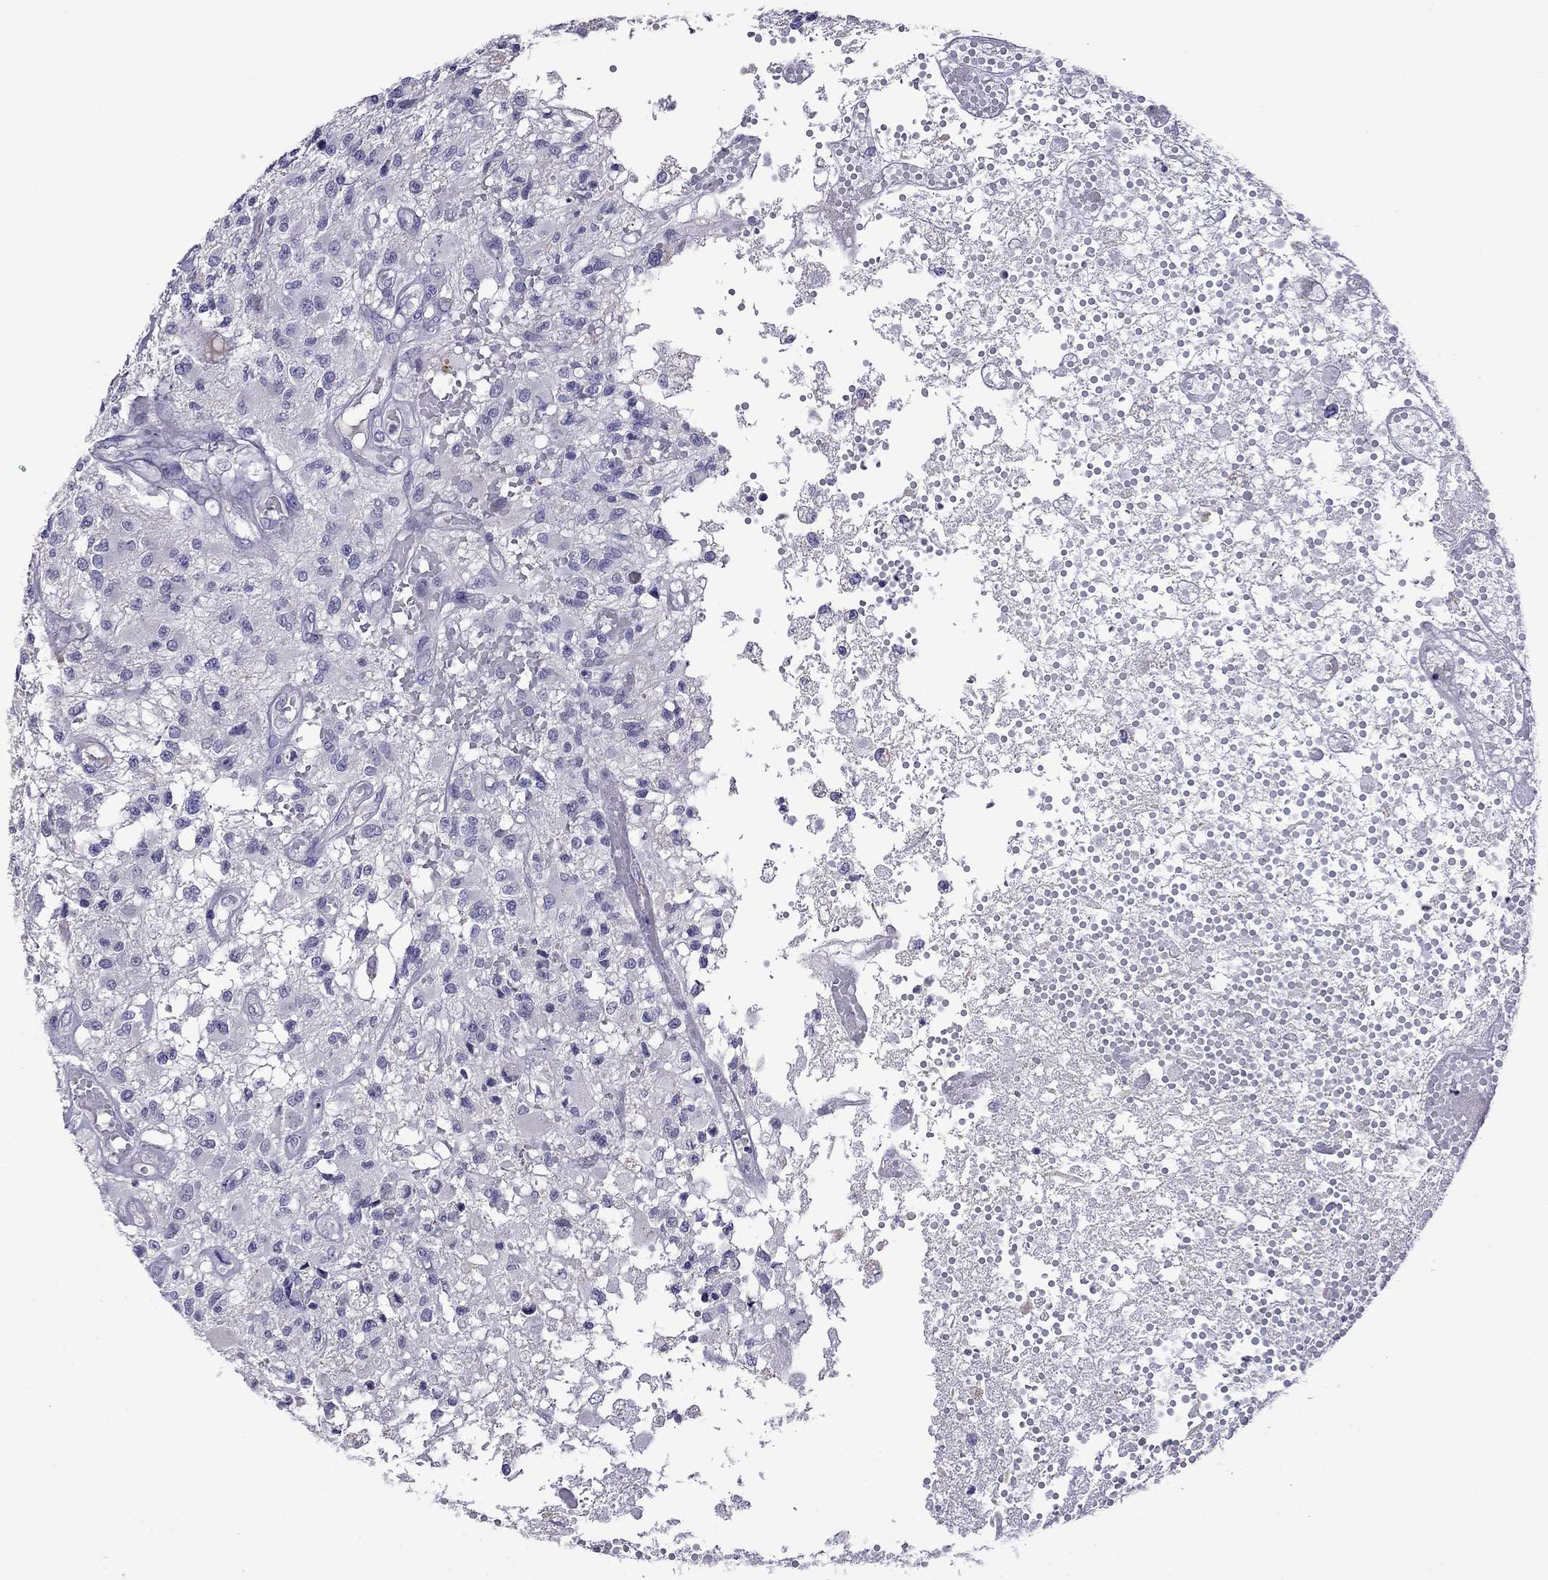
{"staining": {"intensity": "negative", "quantity": "none", "location": "none"}, "tissue": "glioma", "cell_type": "Tumor cells", "image_type": "cancer", "snomed": [{"axis": "morphology", "description": "Glioma, malignant, High grade"}, {"axis": "topography", "description": "Brain"}], "caption": "There is no significant staining in tumor cells of glioma.", "gene": "STAR", "patient": {"sex": "female", "age": 63}}